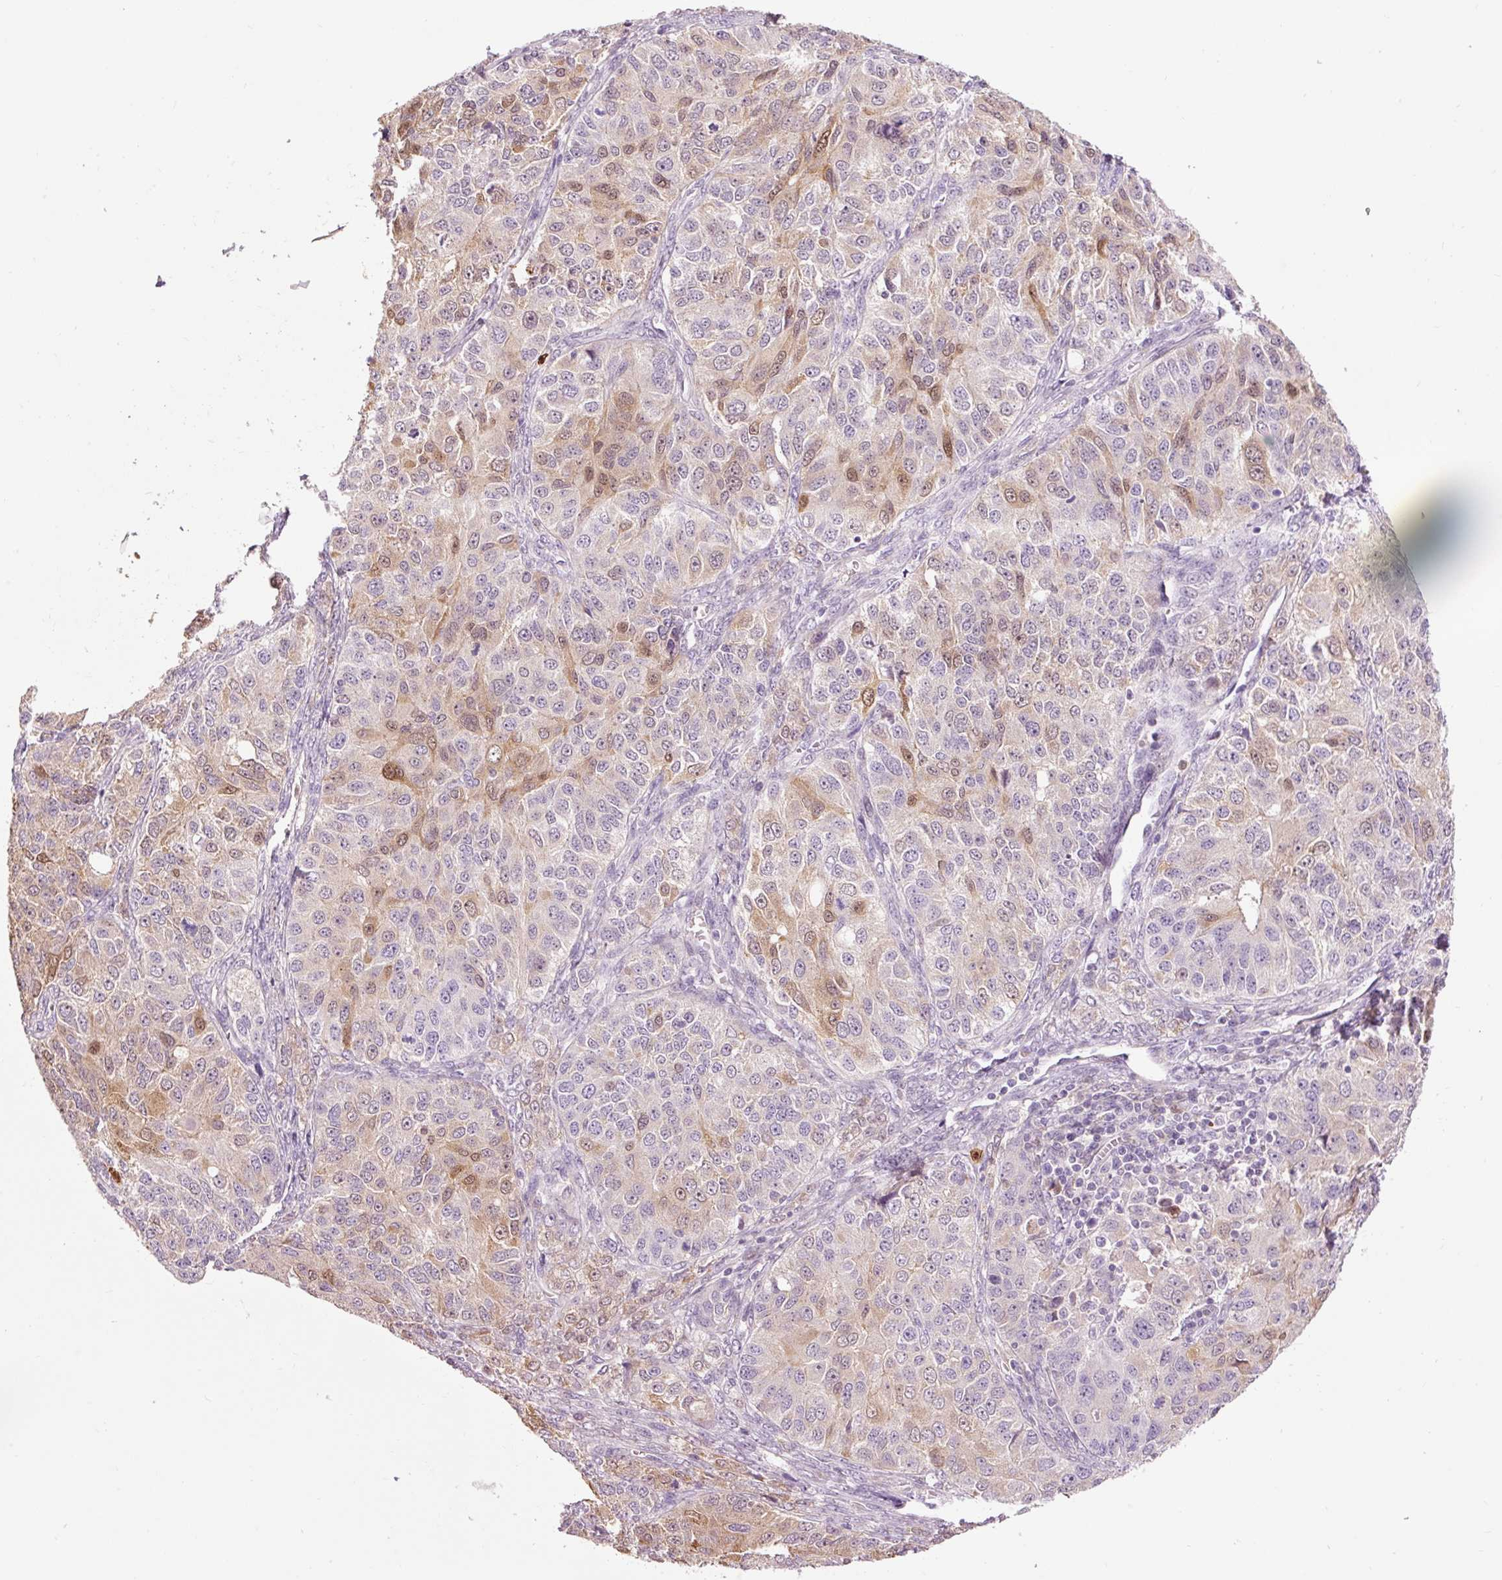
{"staining": {"intensity": "moderate", "quantity": "25%-75%", "location": "cytoplasmic/membranous,nuclear"}, "tissue": "ovarian cancer", "cell_type": "Tumor cells", "image_type": "cancer", "snomed": [{"axis": "morphology", "description": "Carcinoma, endometroid"}, {"axis": "topography", "description": "Ovary"}], "caption": "DAB (3,3'-diaminobenzidine) immunohistochemical staining of human ovarian cancer exhibits moderate cytoplasmic/membranous and nuclear protein staining in approximately 25%-75% of tumor cells. Nuclei are stained in blue.", "gene": "PRDX5", "patient": {"sex": "female", "age": 51}}